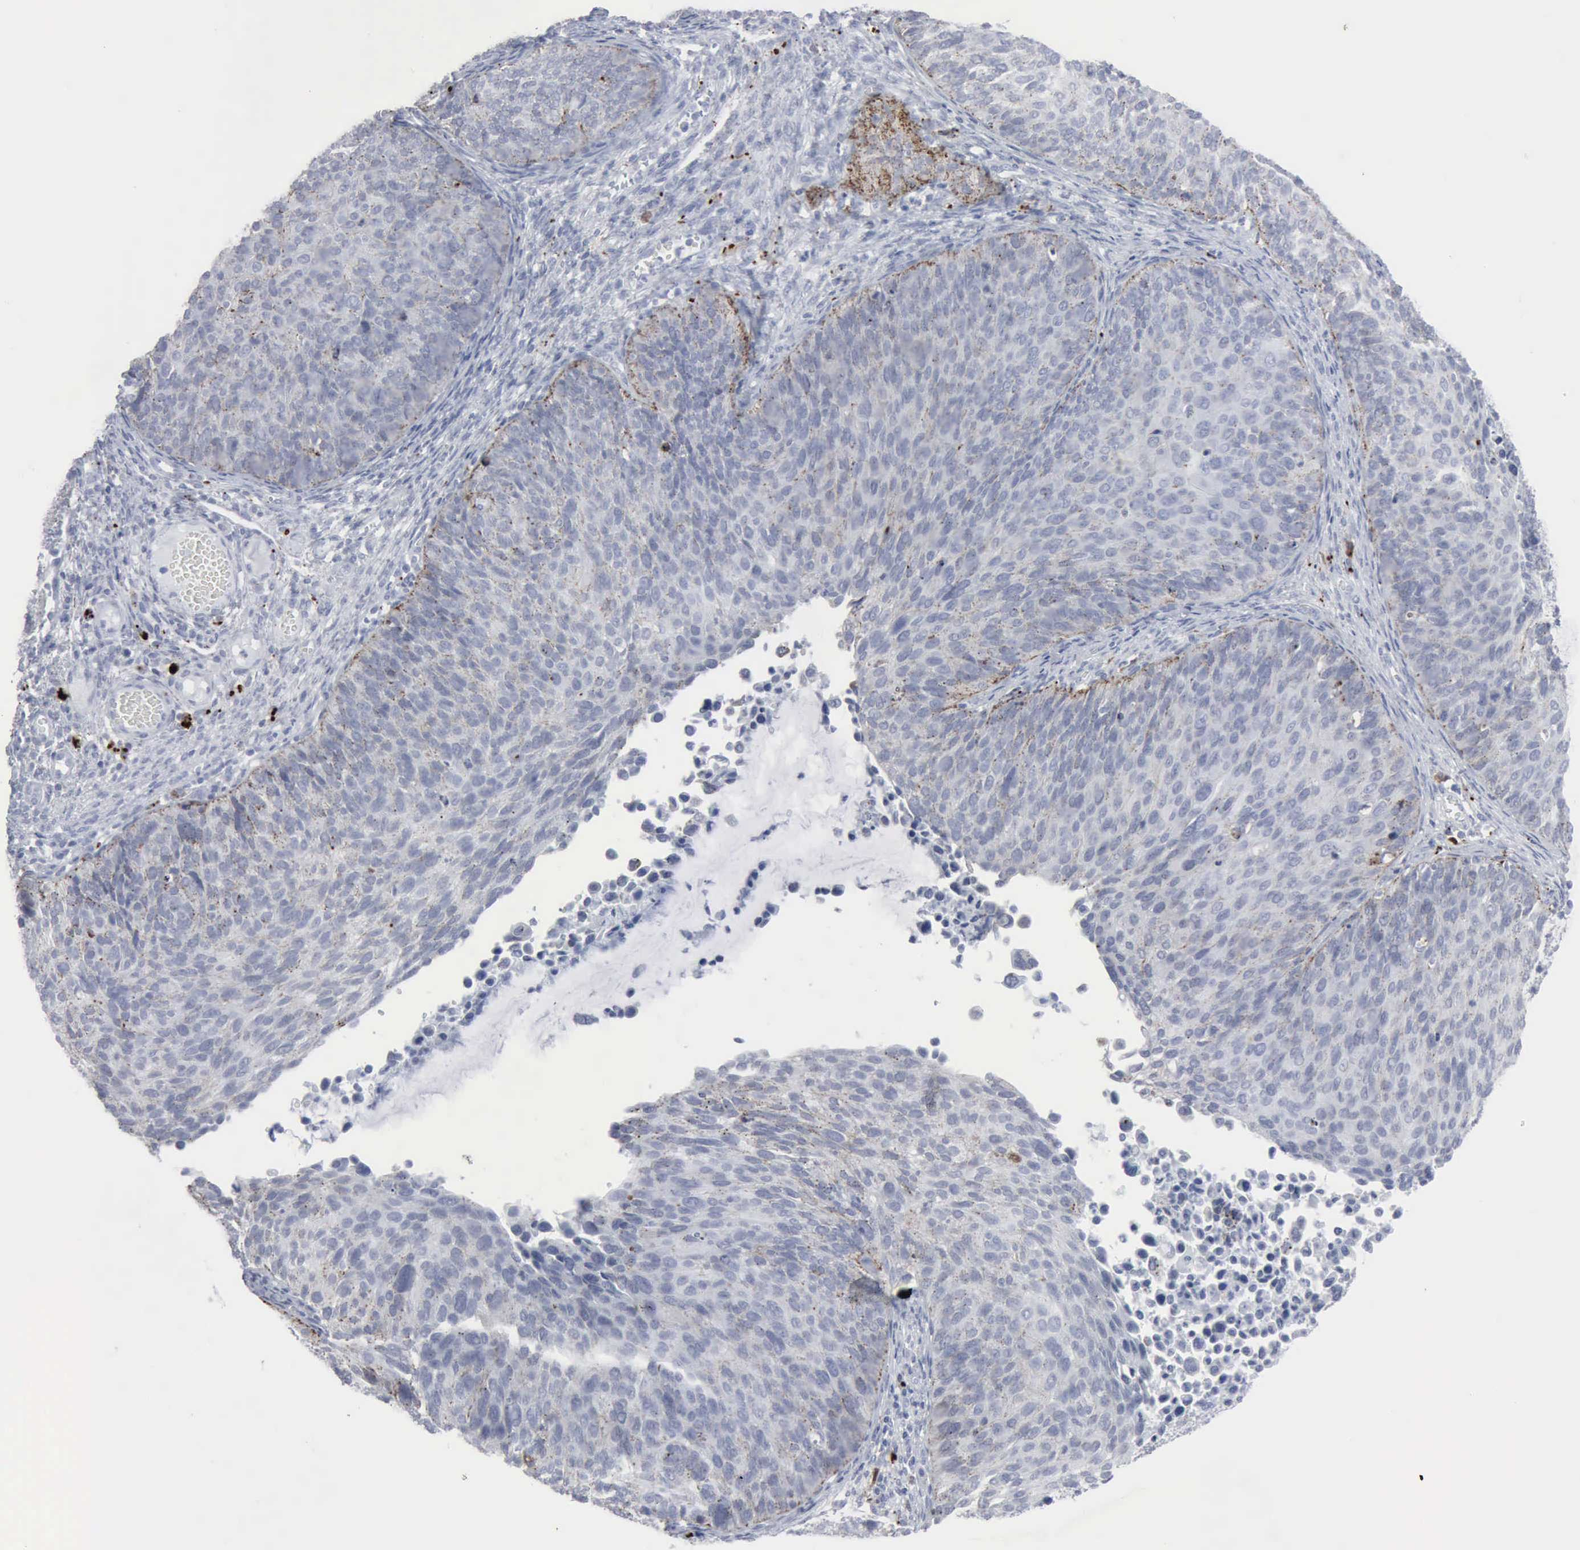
{"staining": {"intensity": "weak", "quantity": "<25%", "location": "cytoplasmic/membranous"}, "tissue": "cervical cancer", "cell_type": "Tumor cells", "image_type": "cancer", "snomed": [{"axis": "morphology", "description": "Squamous cell carcinoma, NOS"}, {"axis": "topography", "description": "Cervix"}], "caption": "Cervical cancer stained for a protein using IHC reveals no positivity tumor cells.", "gene": "GLA", "patient": {"sex": "female", "age": 36}}